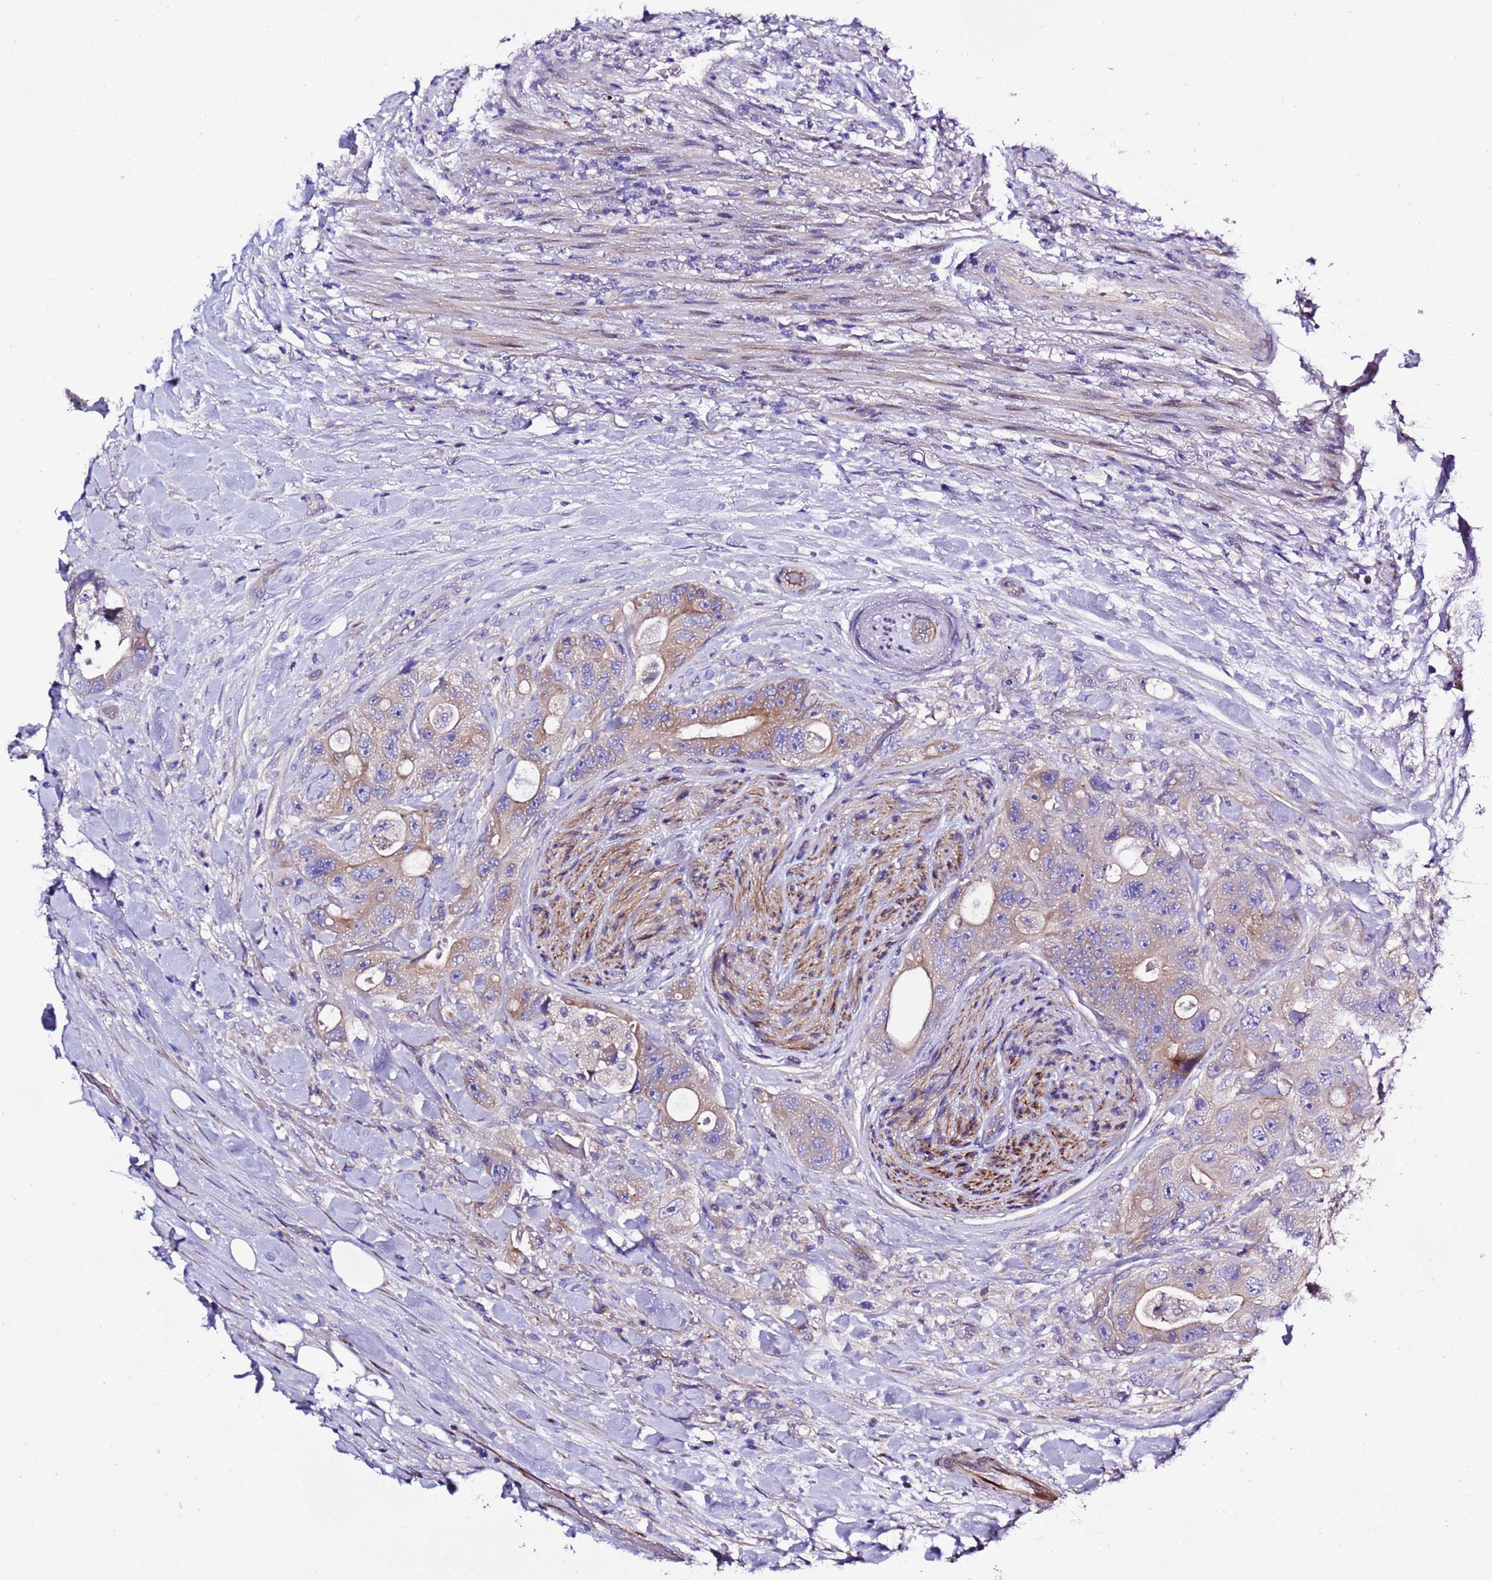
{"staining": {"intensity": "weak", "quantity": "25%-75%", "location": "cytoplasmic/membranous"}, "tissue": "colorectal cancer", "cell_type": "Tumor cells", "image_type": "cancer", "snomed": [{"axis": "morphology", "description": "Adenocarcinoma, NOS"}, {"axis": "topography", "description": "Colon"}], "caption": "Colorectal cancer tissue demonstrates weak cytoplasmic/membranous positivity in approximately 25%-75% of tumor cells", "gene": "KICS2", "patient": {"sex": "female", "age": 46}}